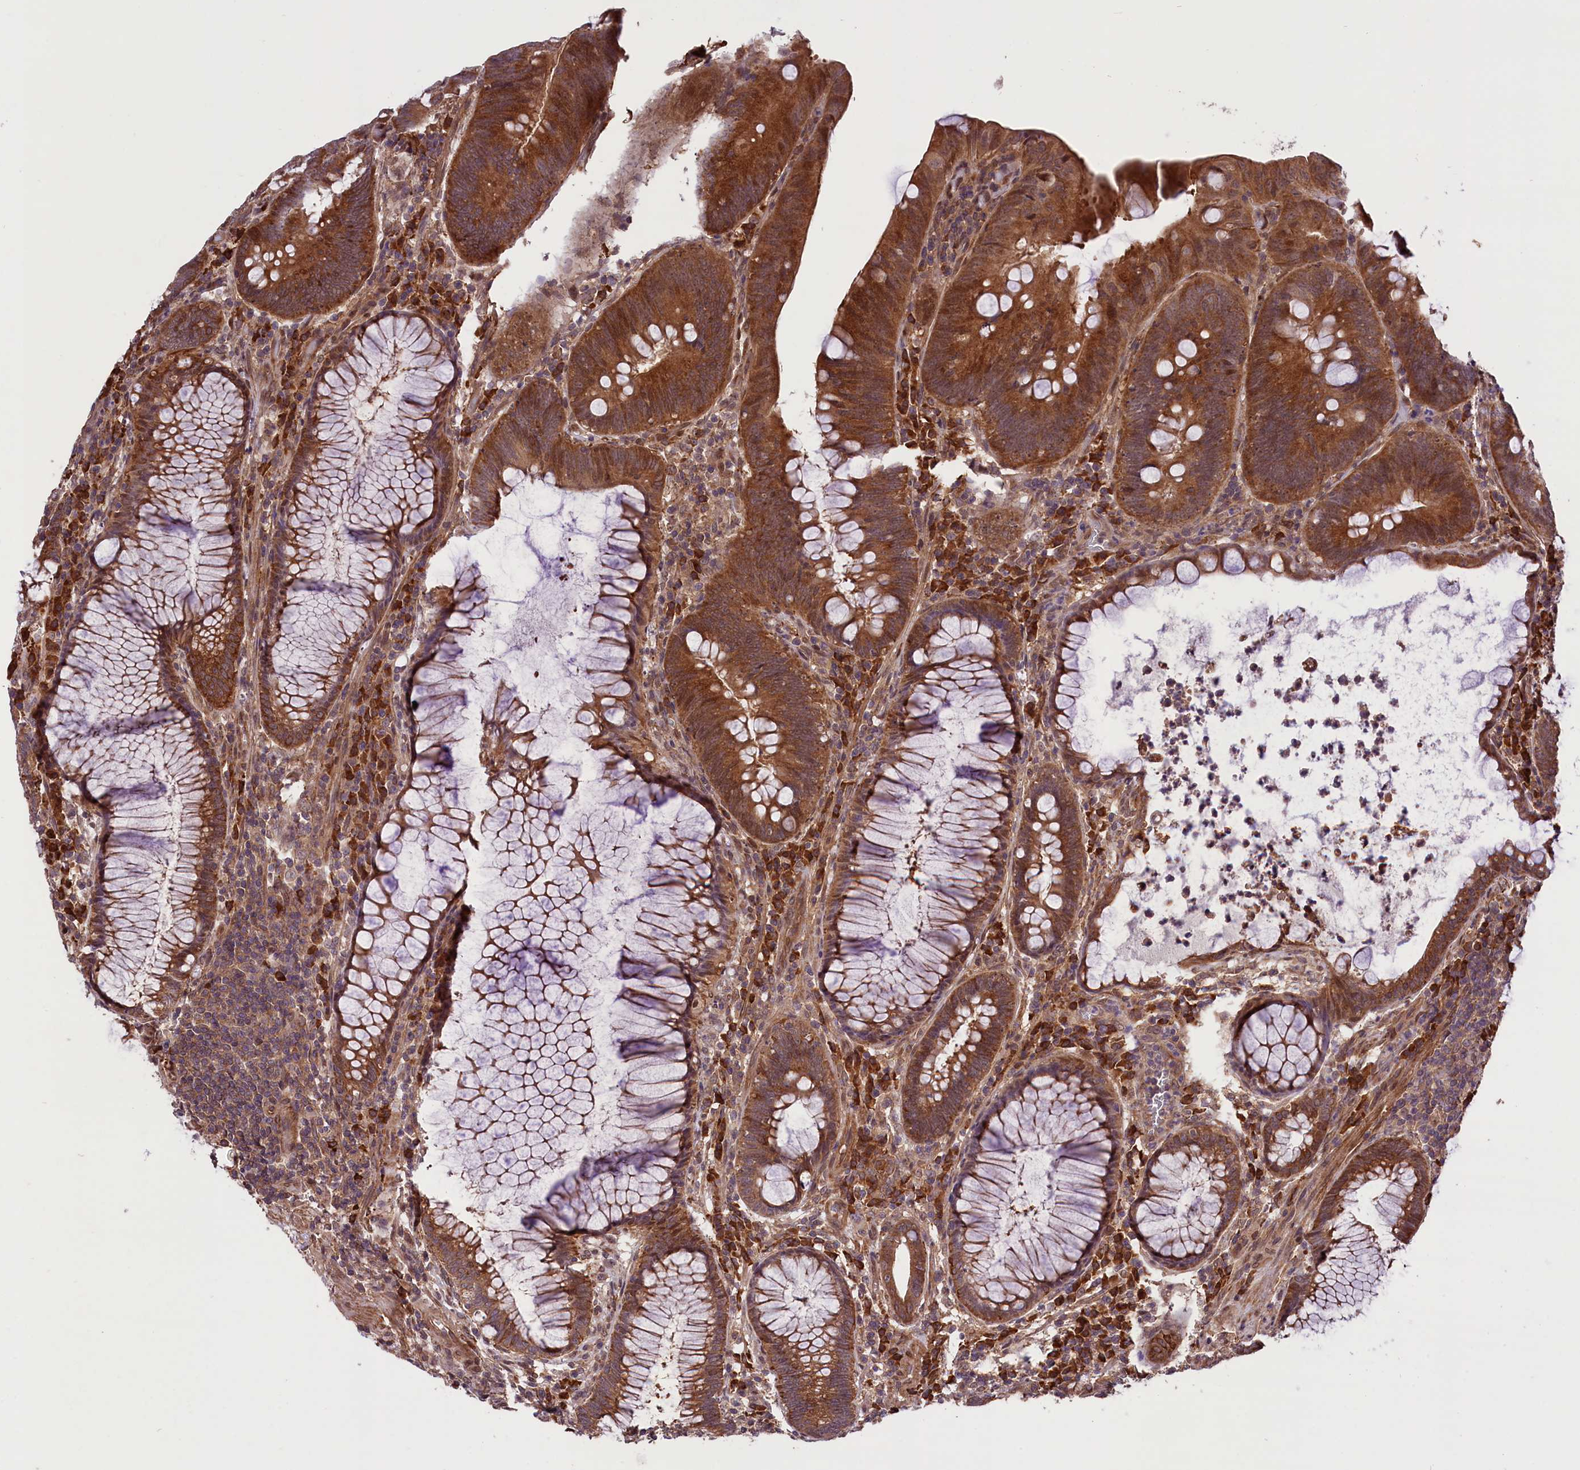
{"staining": {"intensity": "strong", "quantity": ">75%", "location": "cytoplasmic/membranous"}, "tissue": "colorectal cancer", "cell_type": "Tumor cells", "image_type": "cancer", "snomed": [{"axis": "morphology", "description": "Adenocarcinoma, NOS"}, {"axis": "topography", "description": "Rectum"}], "caption": "Colorectal cancer stained with immunohistochemistry shows strong cytoplasmic/membranous expression in approximately >75% of tumor cells.", "gene": "HDAC5", "patient": {"sex": "female", "age": 75}}